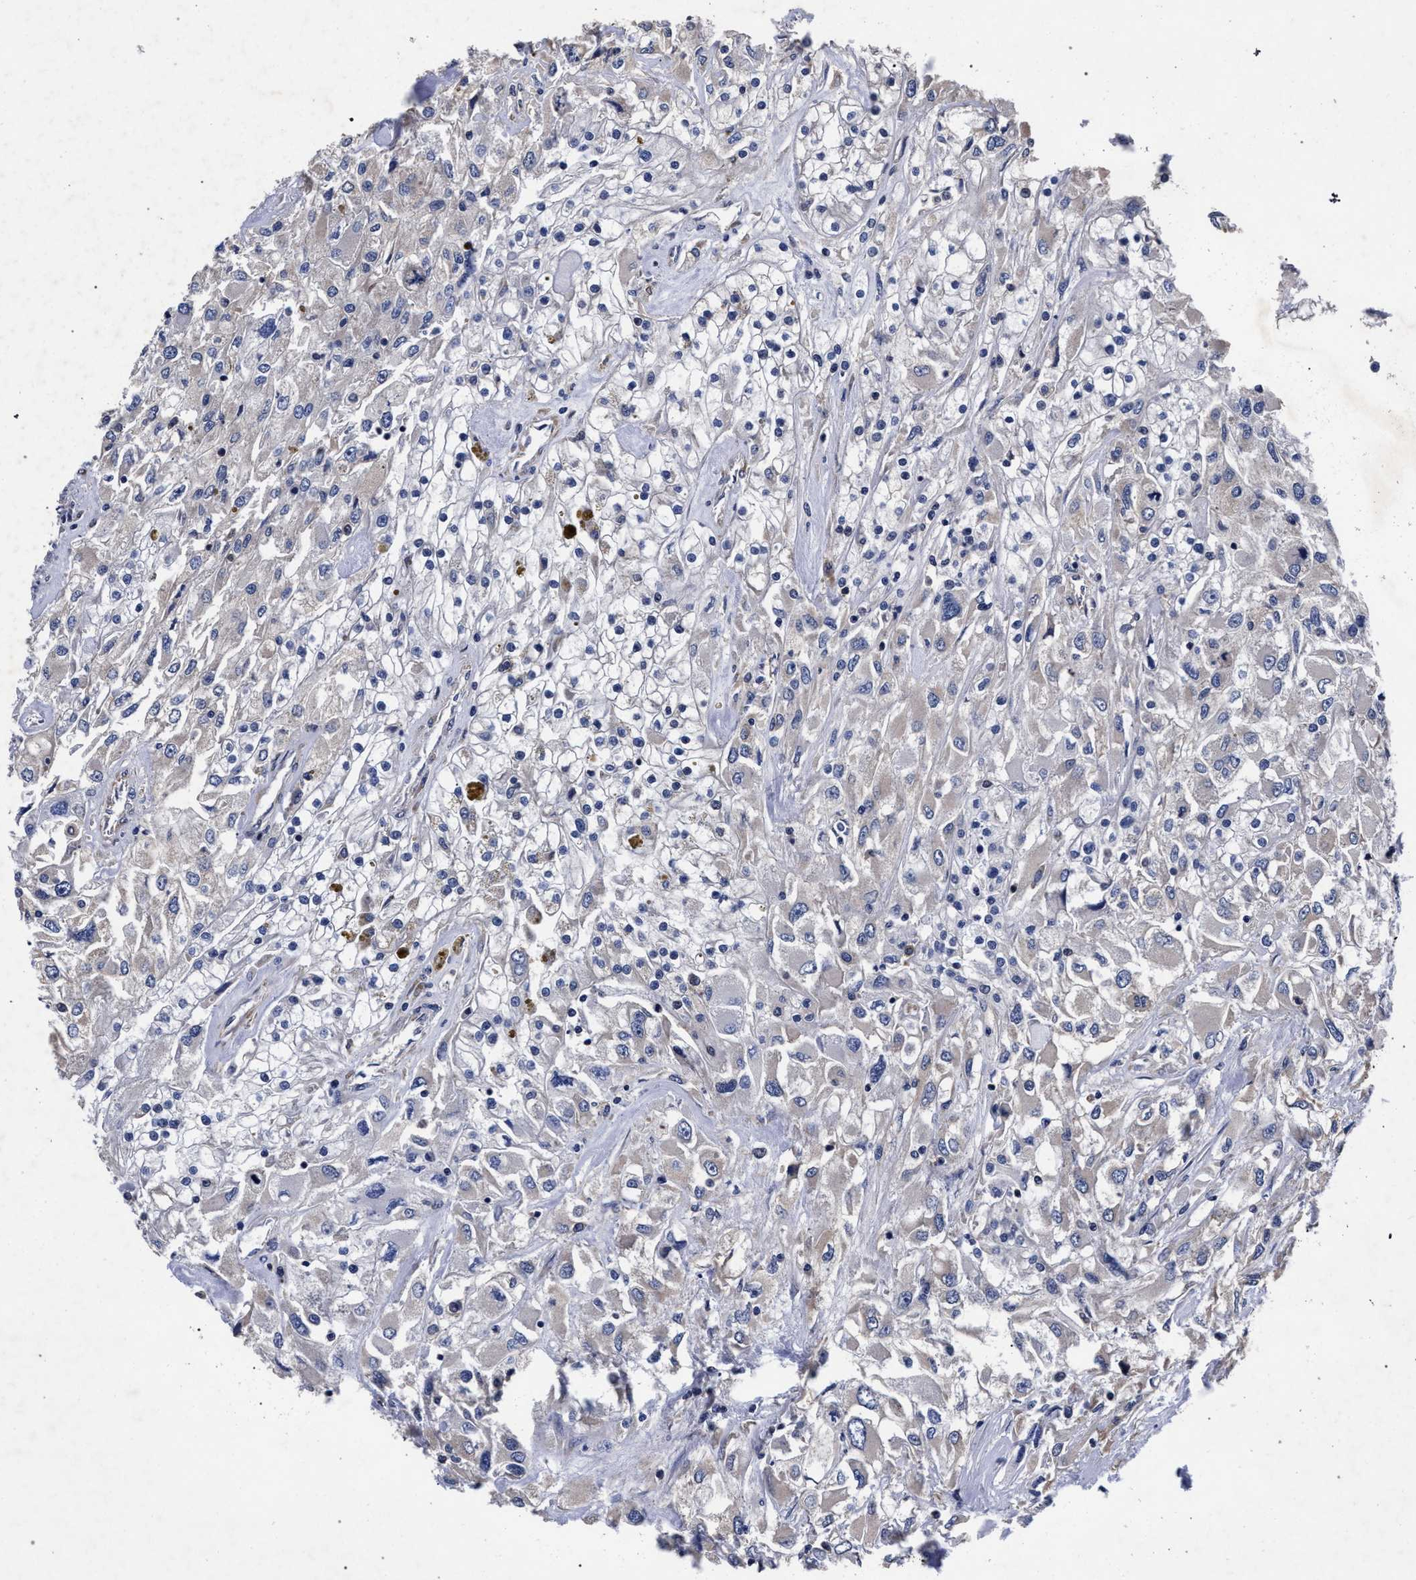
{"staining": {"intensity": "negative", "quantity": "none", "location": "none"}, "tissue": "renal cancer", "cell_type": "Tumor cells", "image_type": "cancer", "snomed": [{"axis": "morphology", "description": "Adenocarcinoma, NOS"}, {"axis": "topography", "description": "Kidney"}], "caption": "Protein analysis of adenocarcinoma (renal) shows no significant staining in tumor cells.", "gene": "CFAP95", "patient": {"sex": "female", "age": 52}}